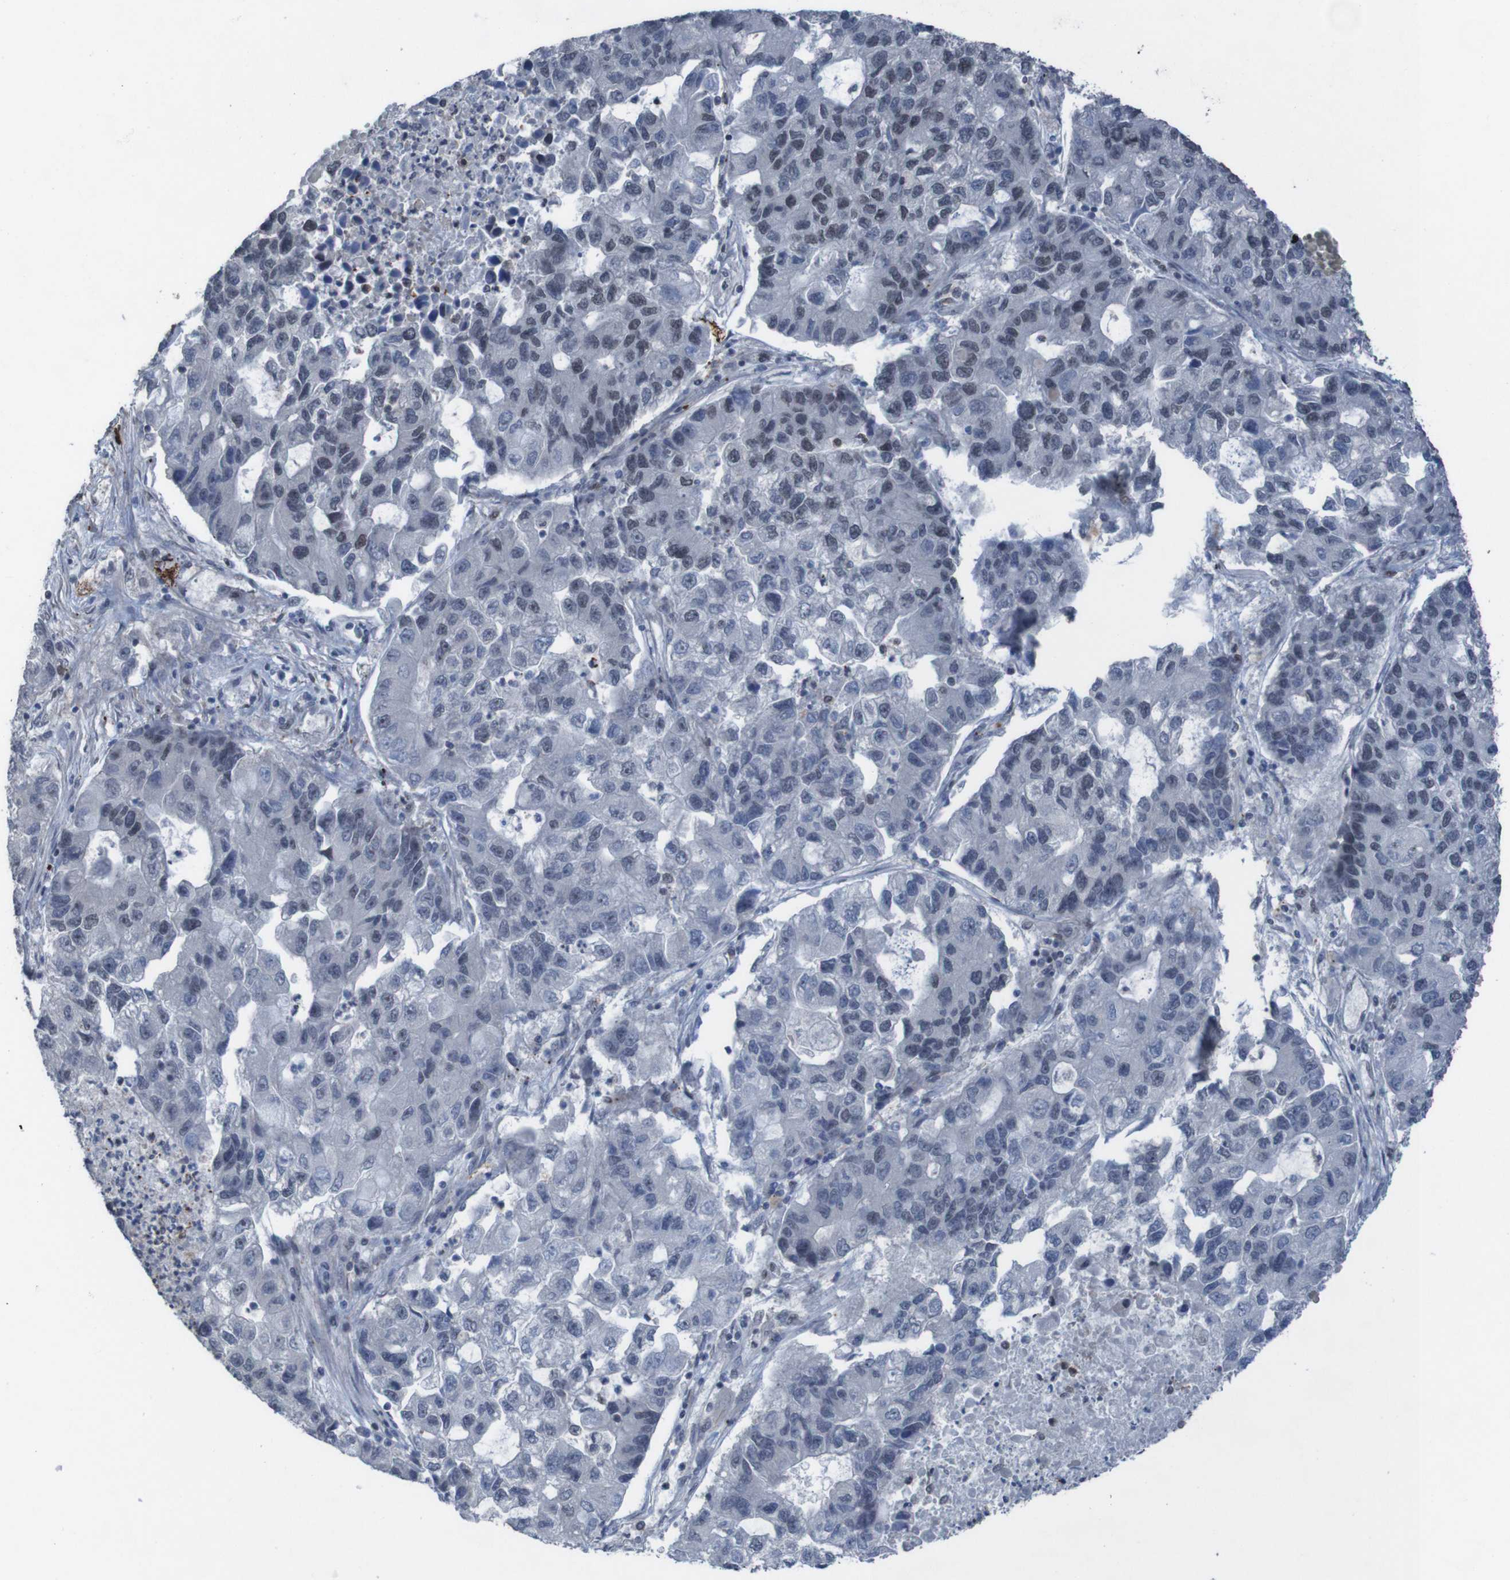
{"staining": {"intensity": "negative", "quantity": "none", "location": "none"}, "tissue": "lung cancer", "cell_type": "Tumor cells", "image_type": "cancer", "snomed": [{"axis": "morphology", "description": "Adenocarcinoma, NOS"}, {"axis": "topography", "description": "Lung"}], "caption": "Tumor cells are negative for protein expression in human lung cancer.", "gene": "PHF2", "patient": {"sex": "female", "age": 51}}